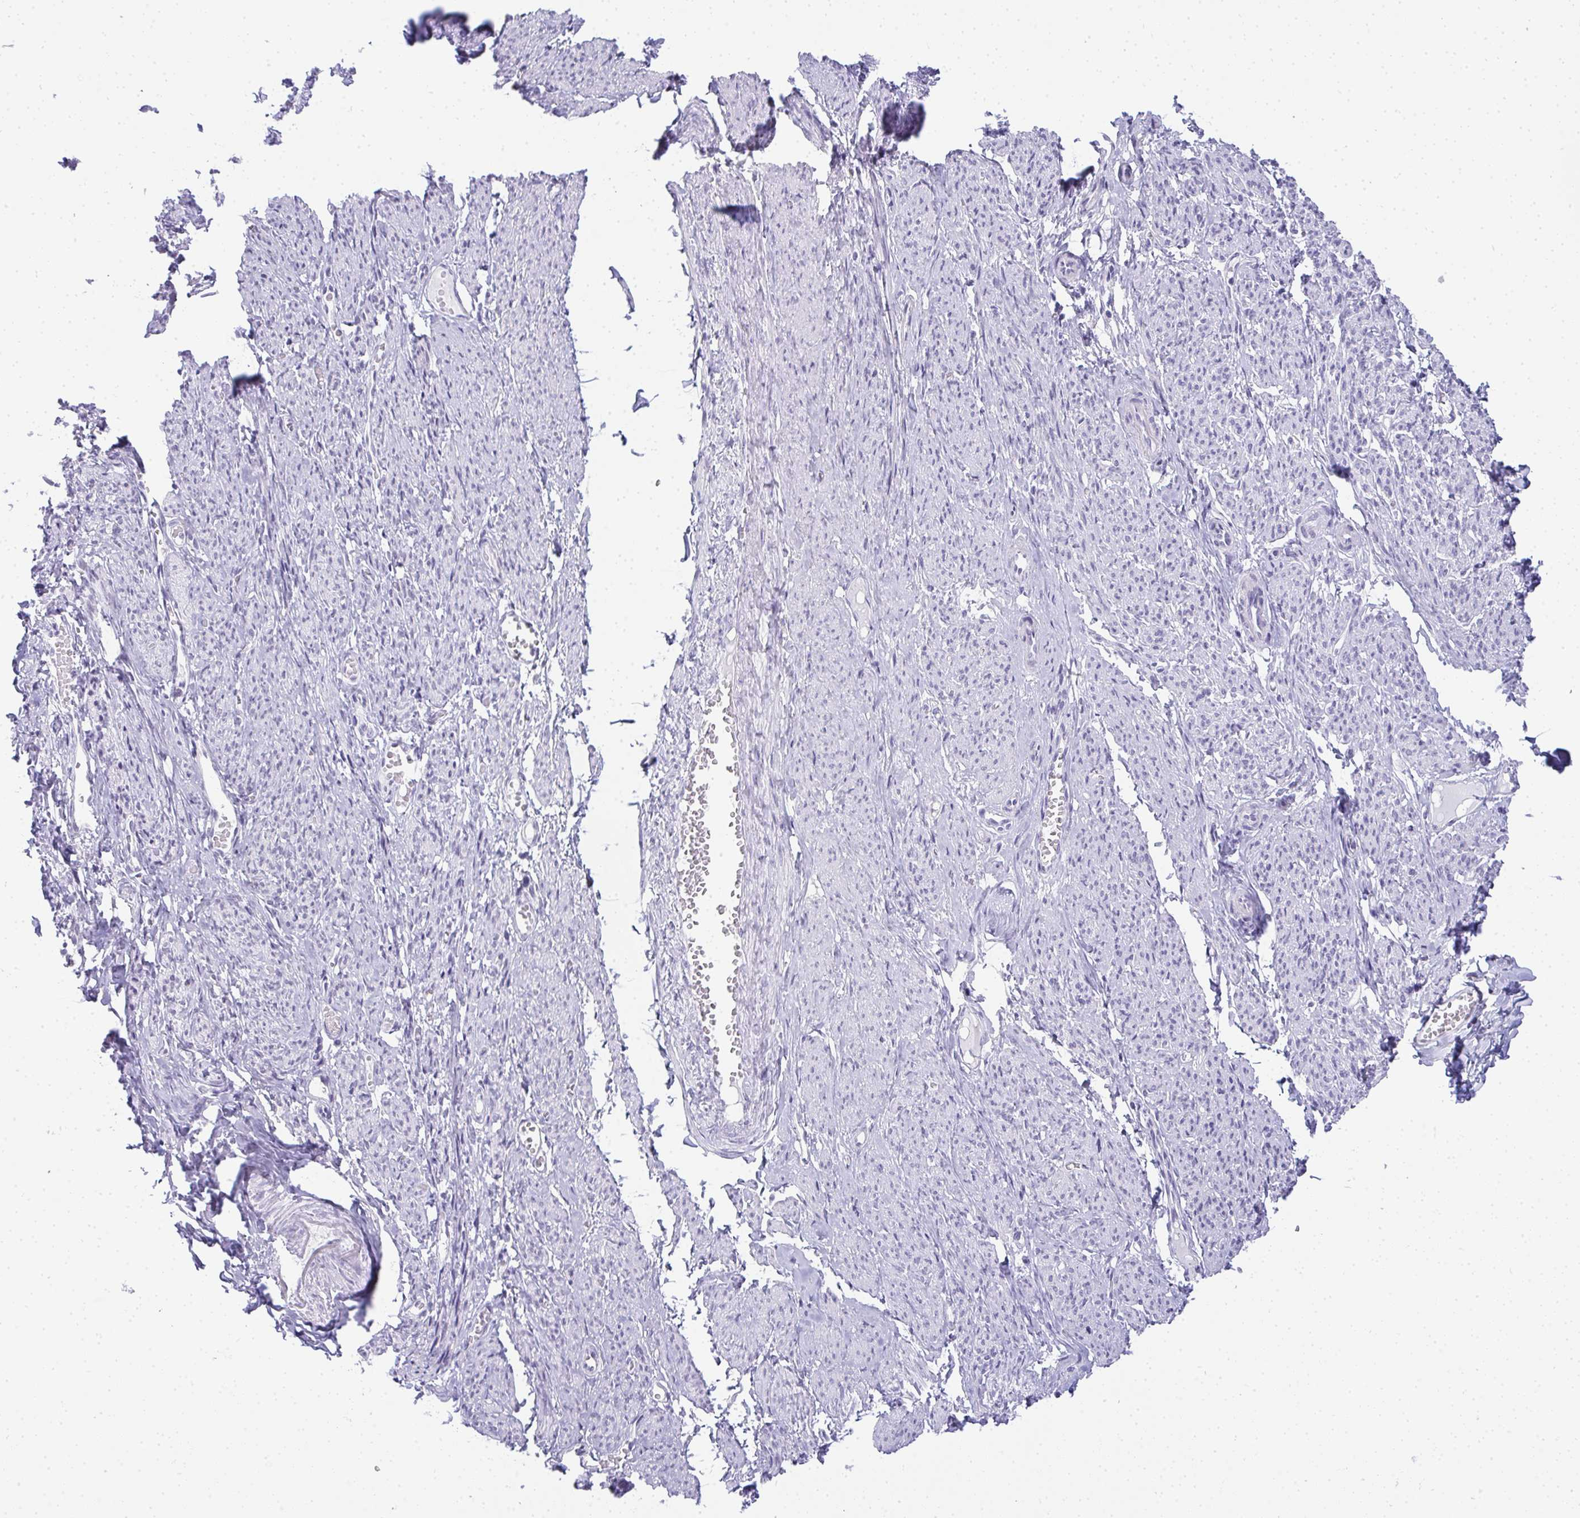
{"staining": {"intensity": "negative", "quantity": "none", "location": "none"}, "tissue": "smooth muscle", "cell_type": "Smooth muscle cells", "image_type": "normal", "snomed": [{"axis": "morphology", "description": "Normal tissue, NOS"}, {"axis": "topography", "description": "Smooth muscle"}], "caption": "IHC of normal smooth muscle reveals no expression in smooth muscle cells.", "gene": "PLA2G1B", "patient": {"sex": "female", "age": 65}}